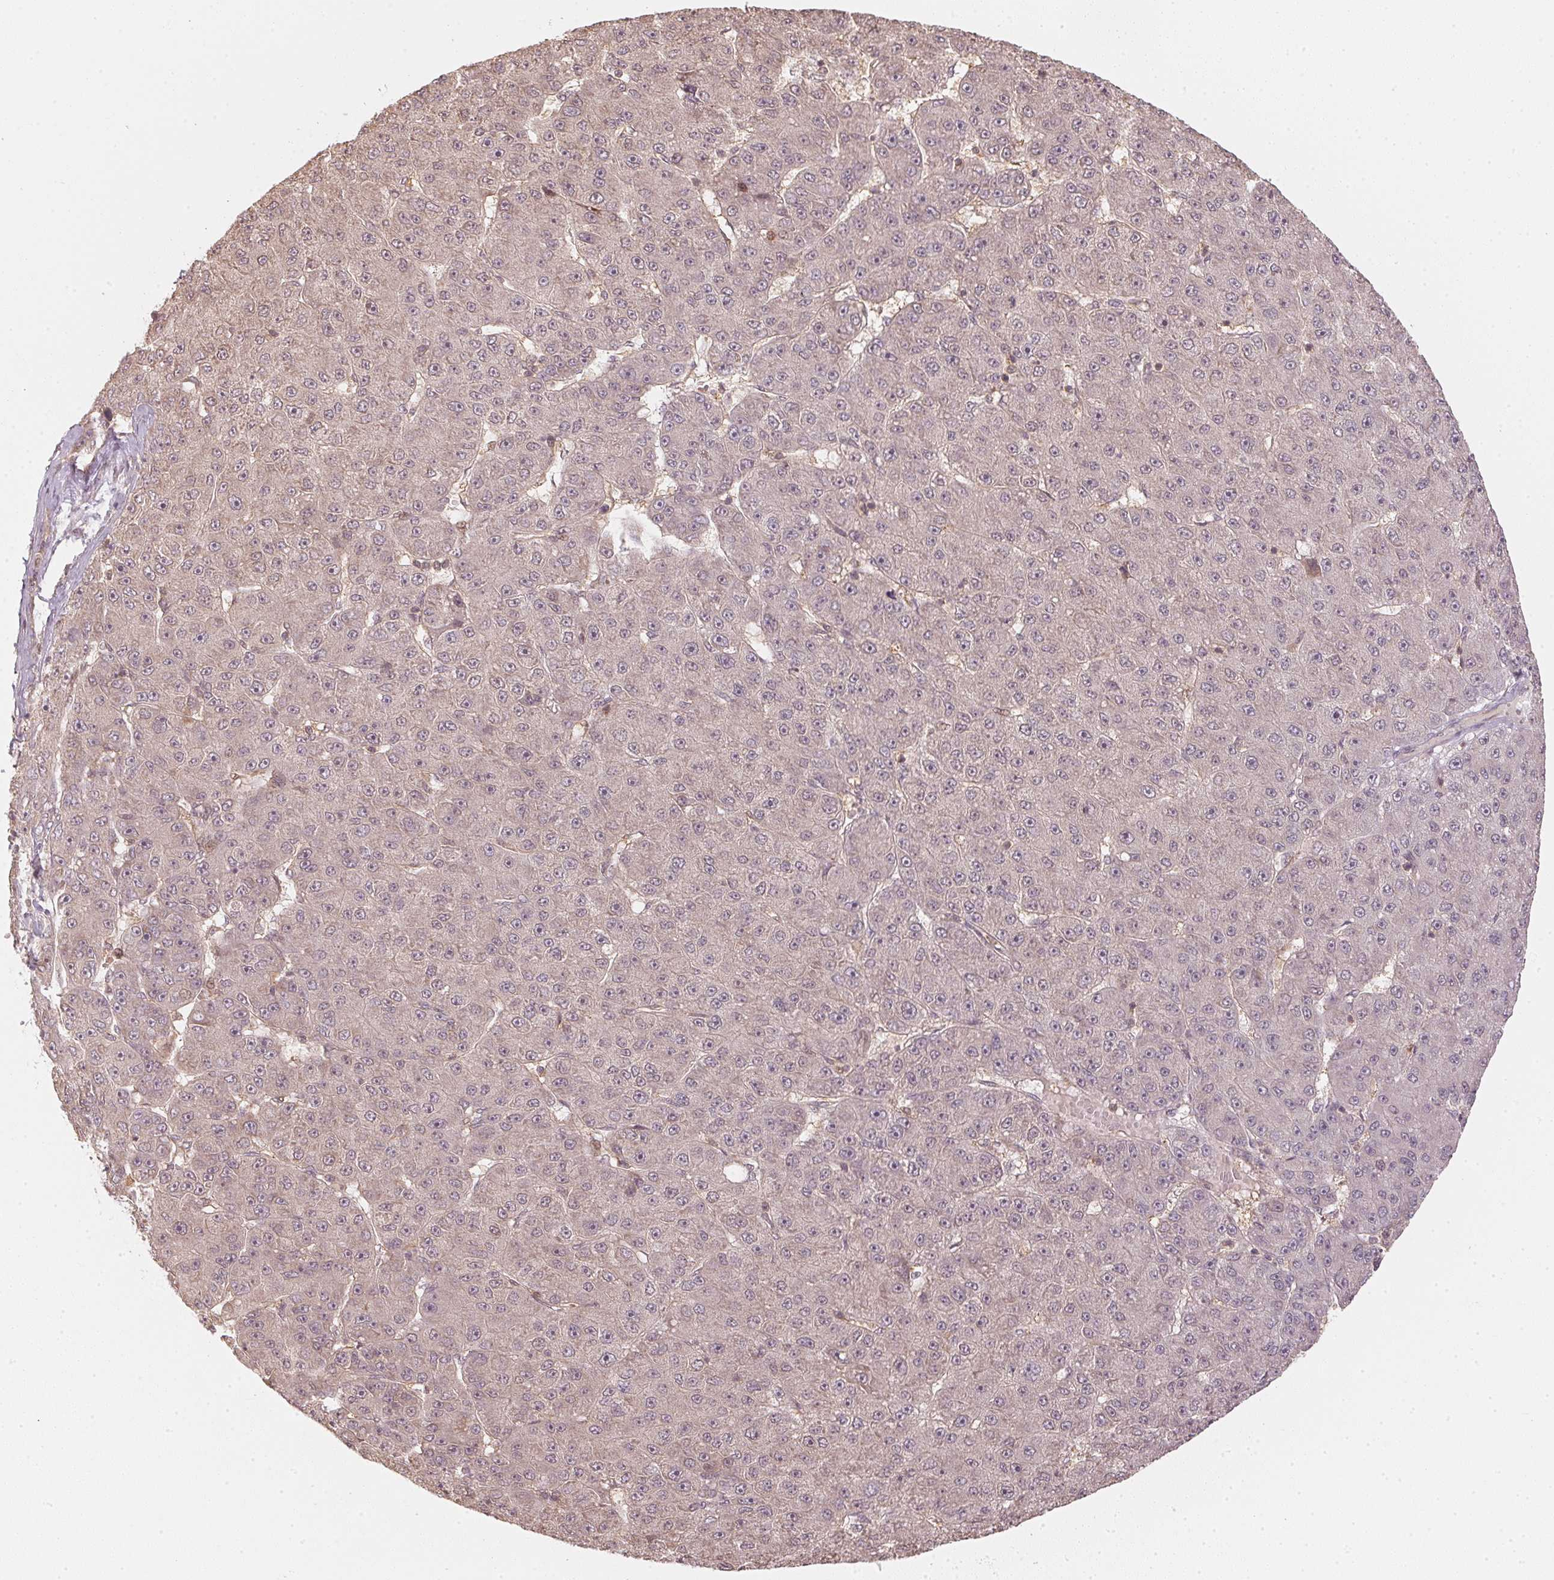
{"staining": {"intensity": "negative", "quantity": "none", "location": "none"}, "tissue": "liver cancer", "cell_type": "Tumor cells", "image_type": "cancer", "snomed": [{"axis": "morphology", "description": "Carcinoma, Hepatocellular, NOS"}, {"axis": "topography", "description": "Liver"}], "caption": "There is no significant positivity in tumor cells of hepatocellular carcinoma (liver). Nuclei are stained in blue.", "gene": "UBE2L3", "patient": {"sex": "male", "age": 67}}